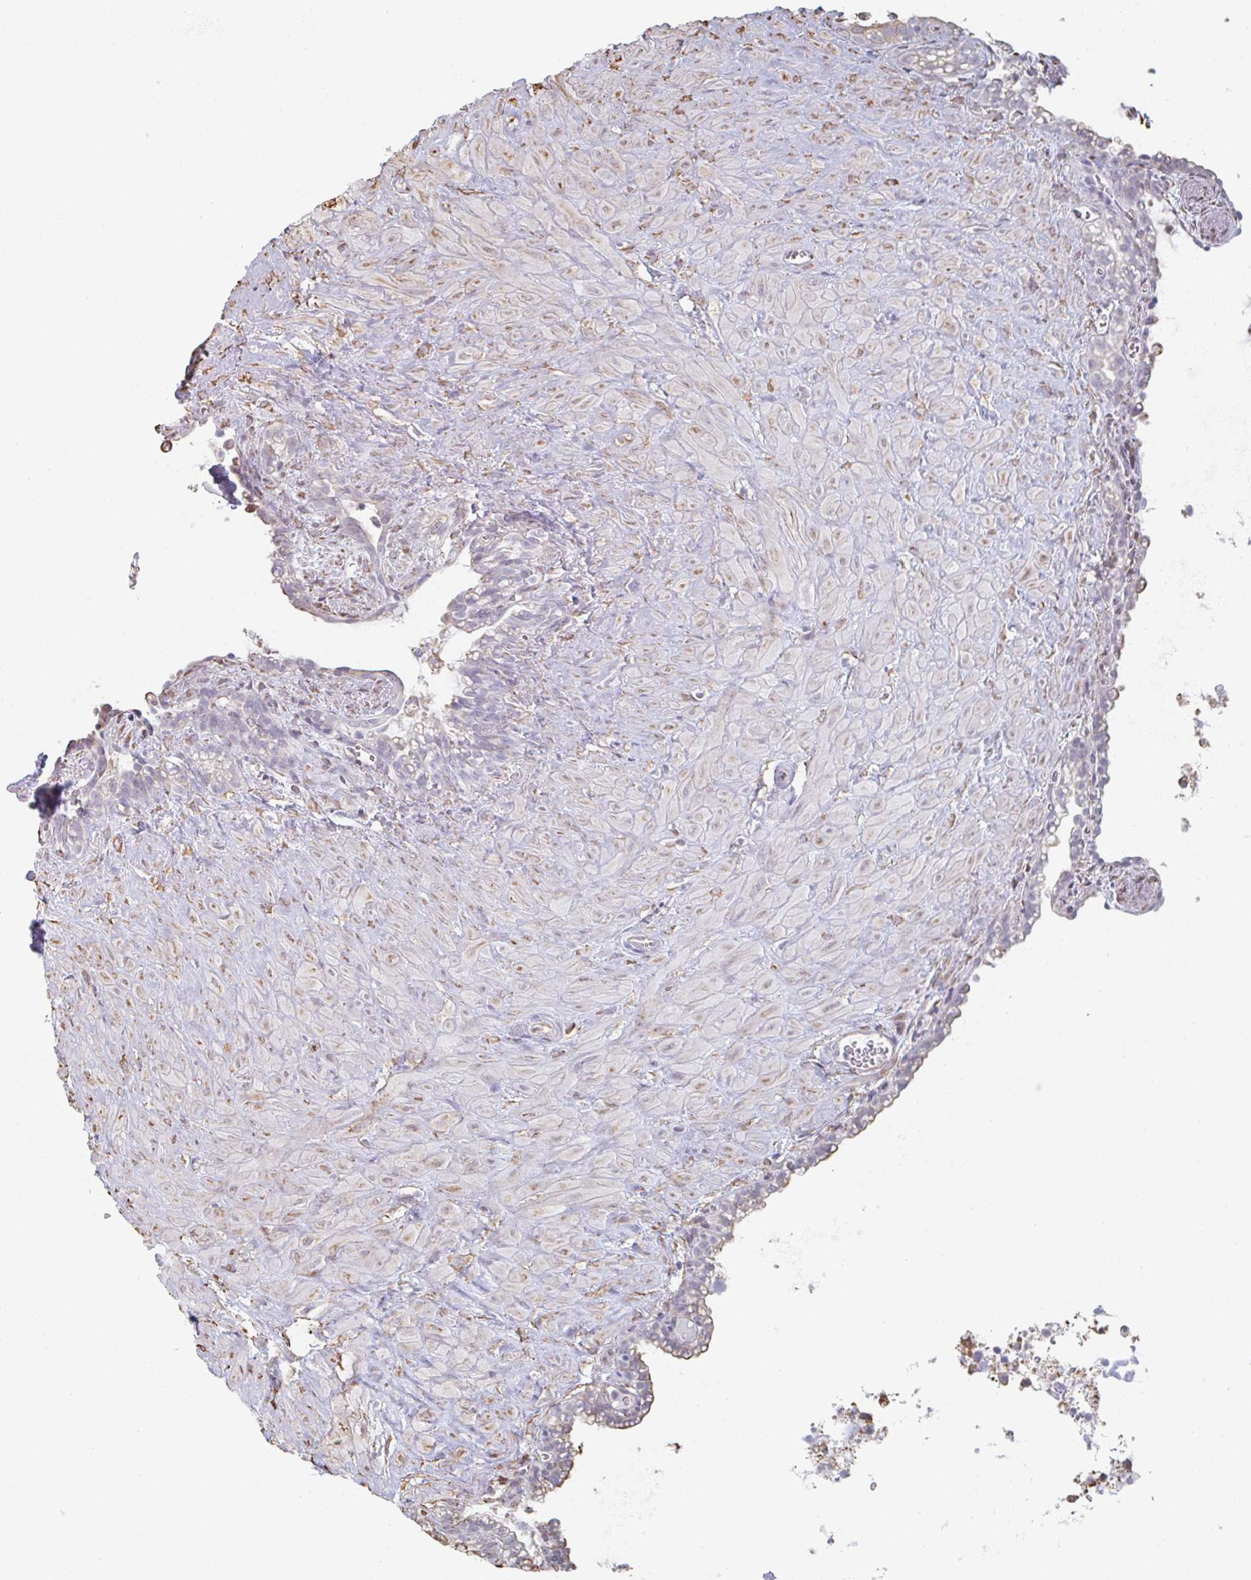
{"staining": {"intensity": "moderate", "quantity": "<25%", "location": "cytoplasmic/membranous"}, "tissue": "seminal vesicle", "cell_type": "Glandular cells", "image_type": "normal", "snomed": [{"axis": "morphology", "description": "Normal tissue, NOS"}, {"axis": "topography", "description": "Seminal veicle"}], "caption": "Immunohistochemistry (IHC) staining of normal seminal vesicle, which exhibits low levels of moderate cytoplasmic/membranous positivity in about <25% of glandular cells indicating moderate cytoplasmic/membranous protein expression. The staining was performed using DAB (brown) for protein detection and nuclei were counterstained in hematoxylin (blue).", "gene": "RAB5IF", "patient": {"sex": "male", "age": 76}}